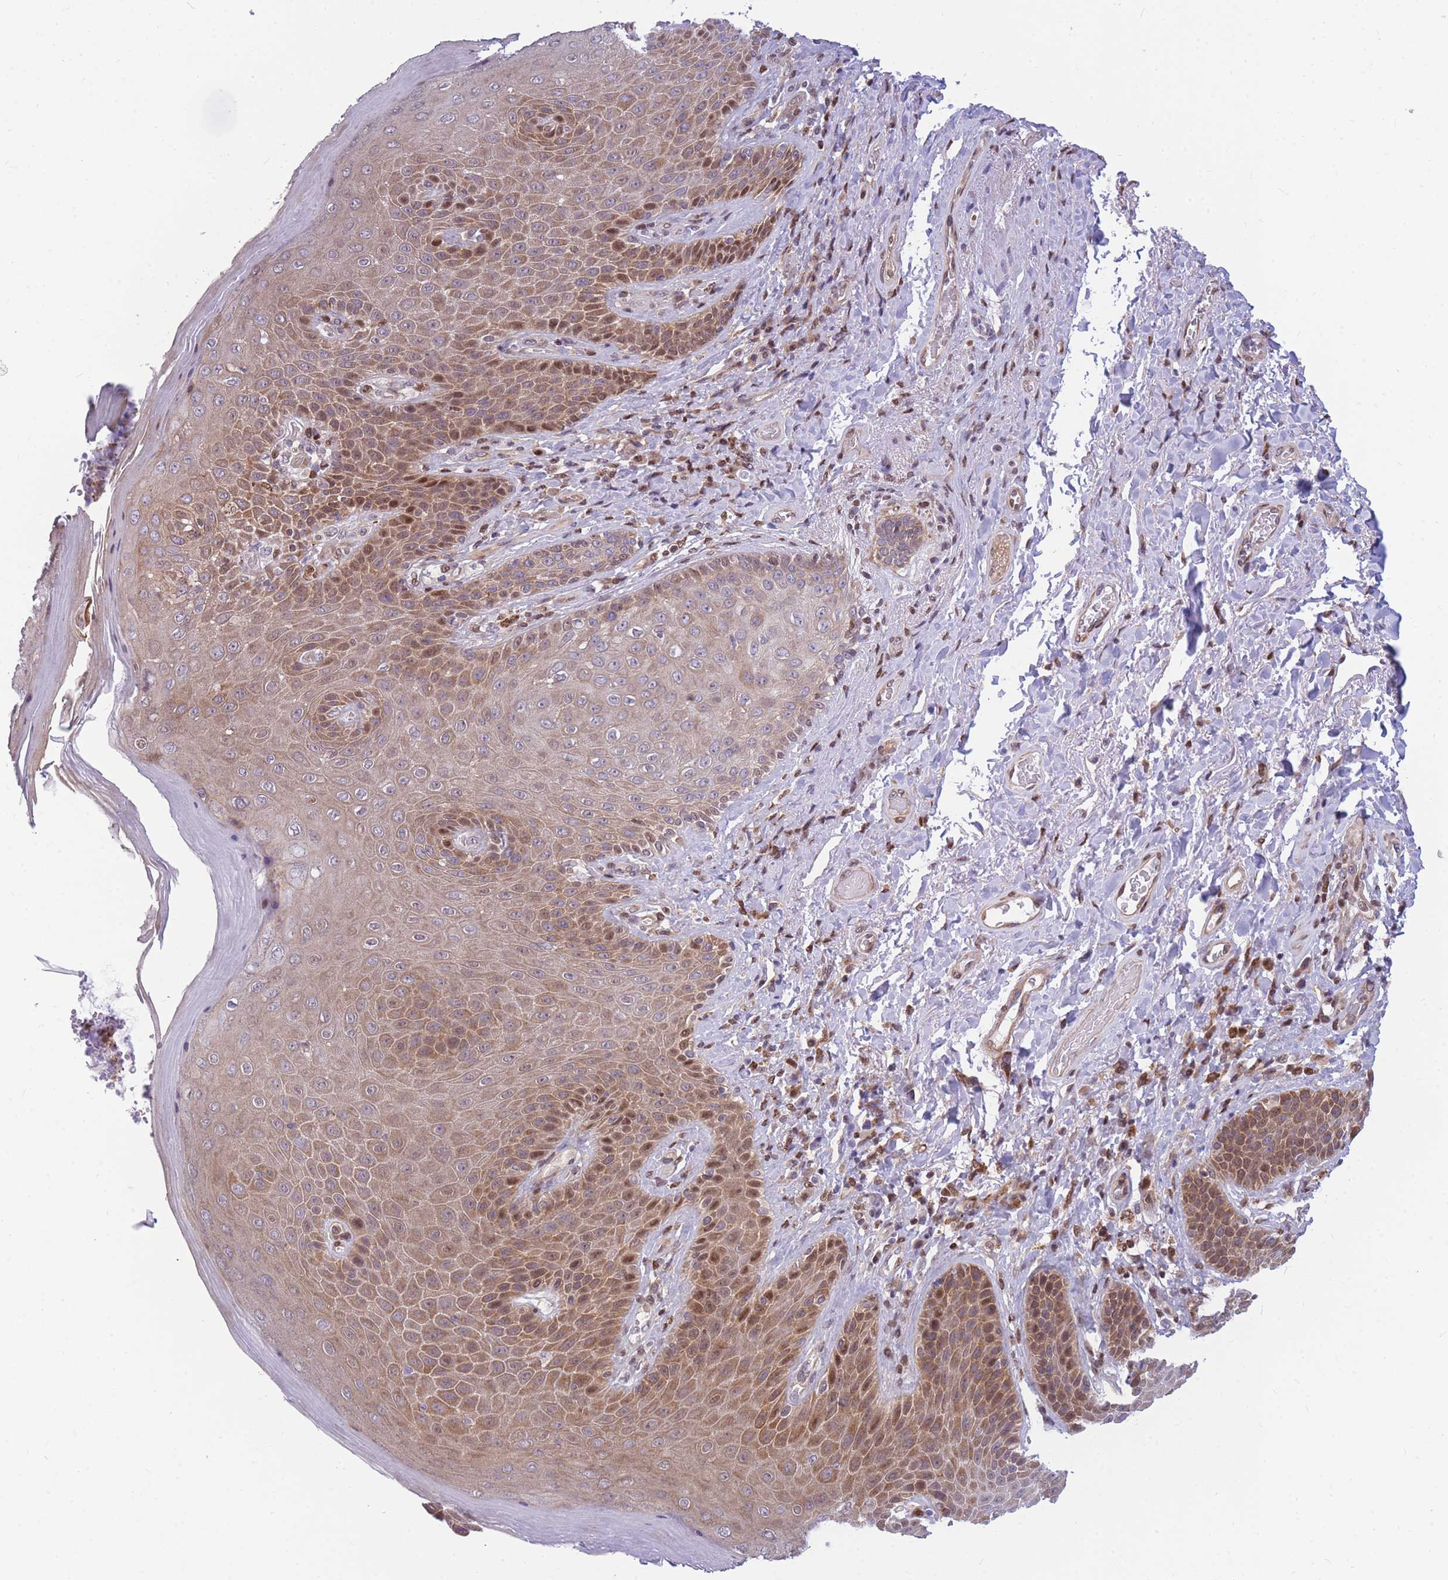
{"staining": {"intensity": "moderate", "quantity": "25%-75%", "location": "cytoplasmic/membranous,nuclear"}, "tissue": "skin", "cell_type": "Epidermal cells", "image_type": "normal", "snomed": [{"axis": "morphology", "description": "Normal tissue, NOS"}, {"axis": "topography", "description": "Anal"}], "caption": "An image showing moderate cytoplasmic/membranous,nuclear positivity in approximately 25%-75% of epidermal cells in normal skin, as visualized by brown immunohistochemical staining.", "gene": "CRACD", "patient": {"sex": "female", "age": 89}}